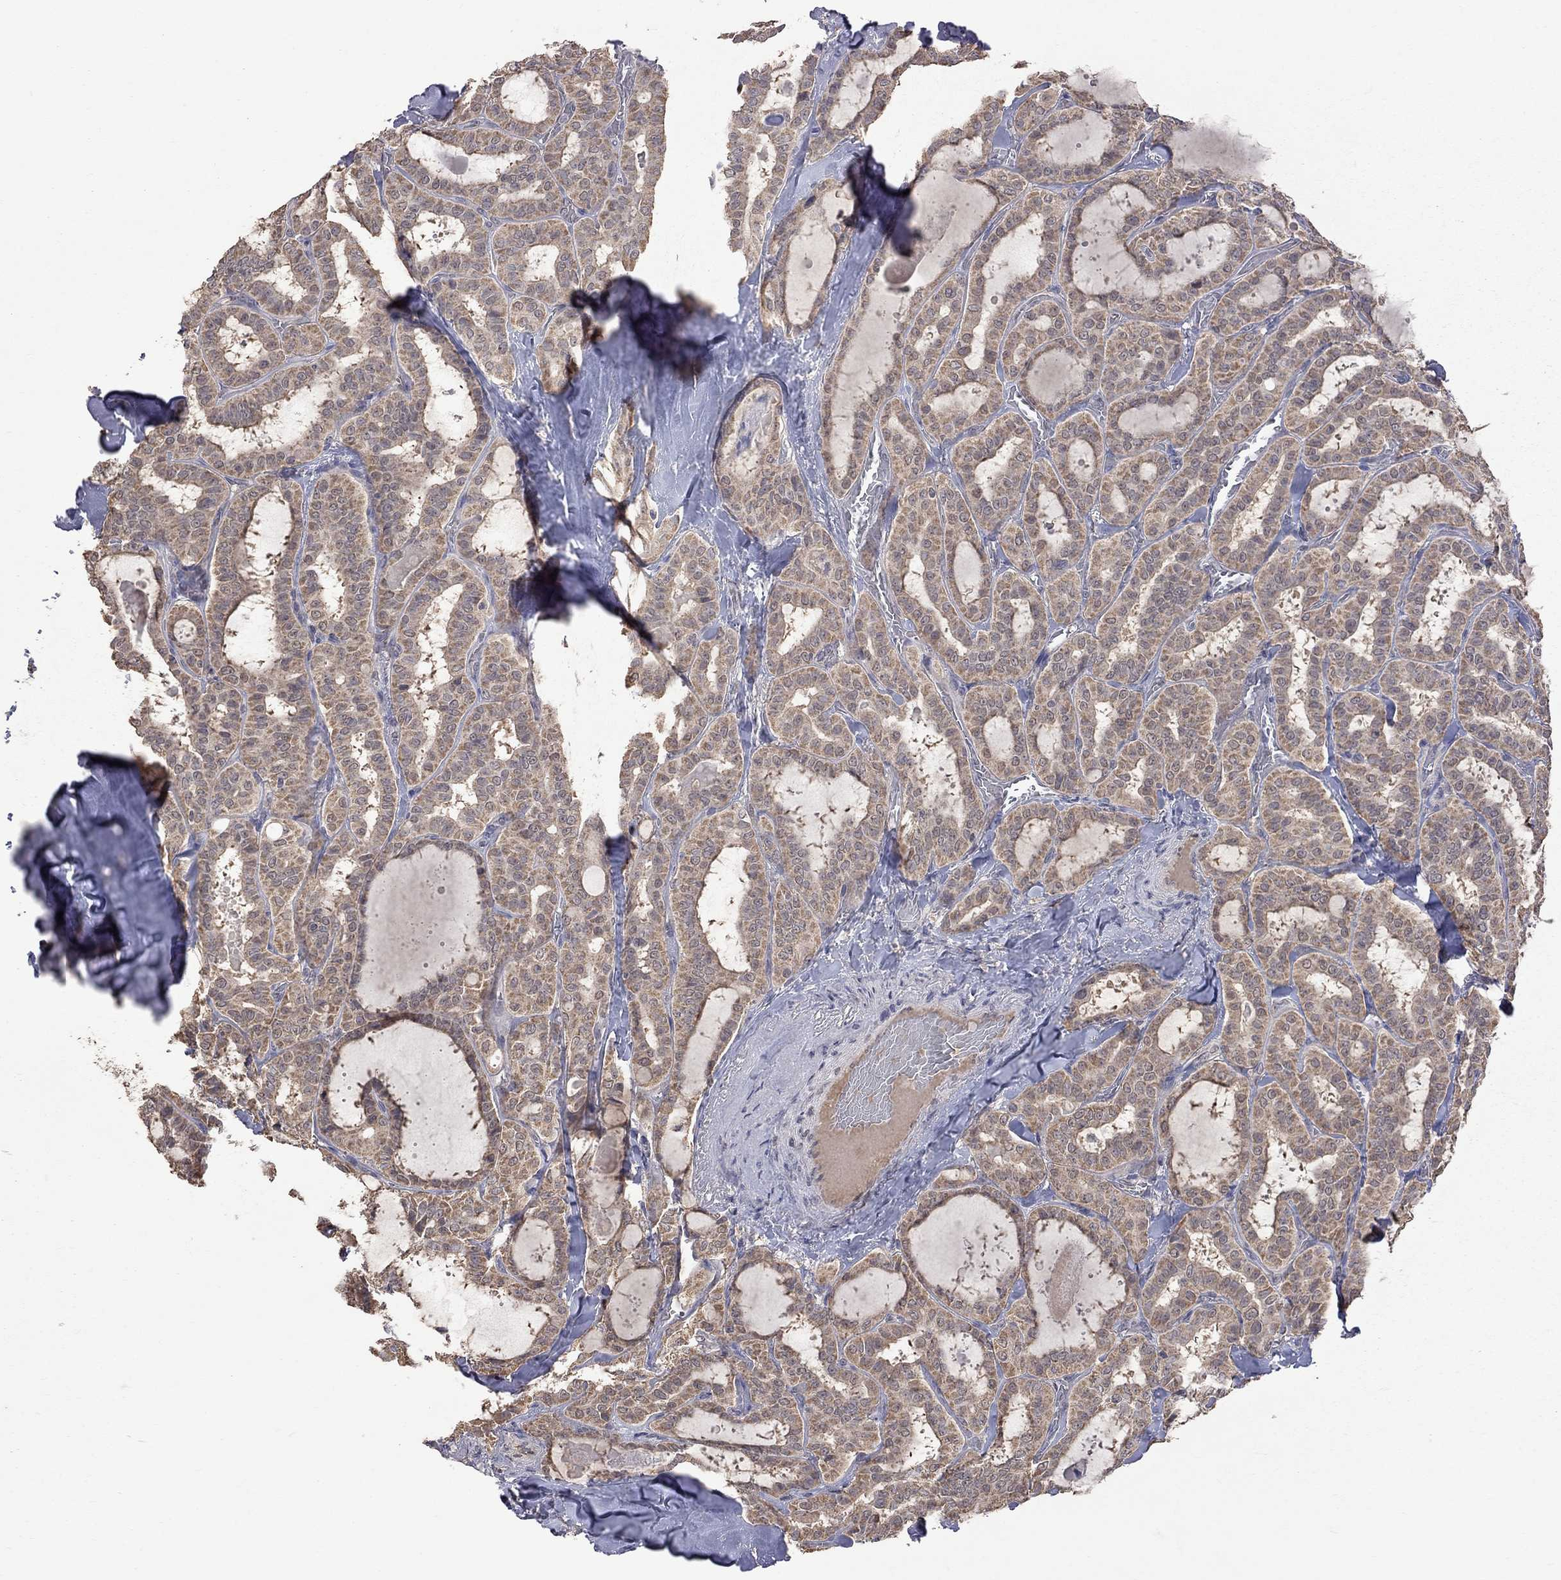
{"staining": {"intensity": "moderate", "quantity": ">75%", "location": "cytoplasmic/membranous"}, "tissue": "thyroid cancer", "cell_type": "Tumor cells", "image_type": "cancer", "snomed": [{"axis": "morphology", "description": "Papillary adenocarcinoma, NOS"}, {"axis": "topography", "description": "Thyroid gland"}], "caption": "Brown immunohistochemical staining in thyroid cancer (papillary adenocarcinoma) reveals moderate cytoplasmic/membranous staining in about >75% of tumor cells. Nuclei are stained in blue.", "gene": "HTR6", "patient": {"sex": "female", "age": 39}}